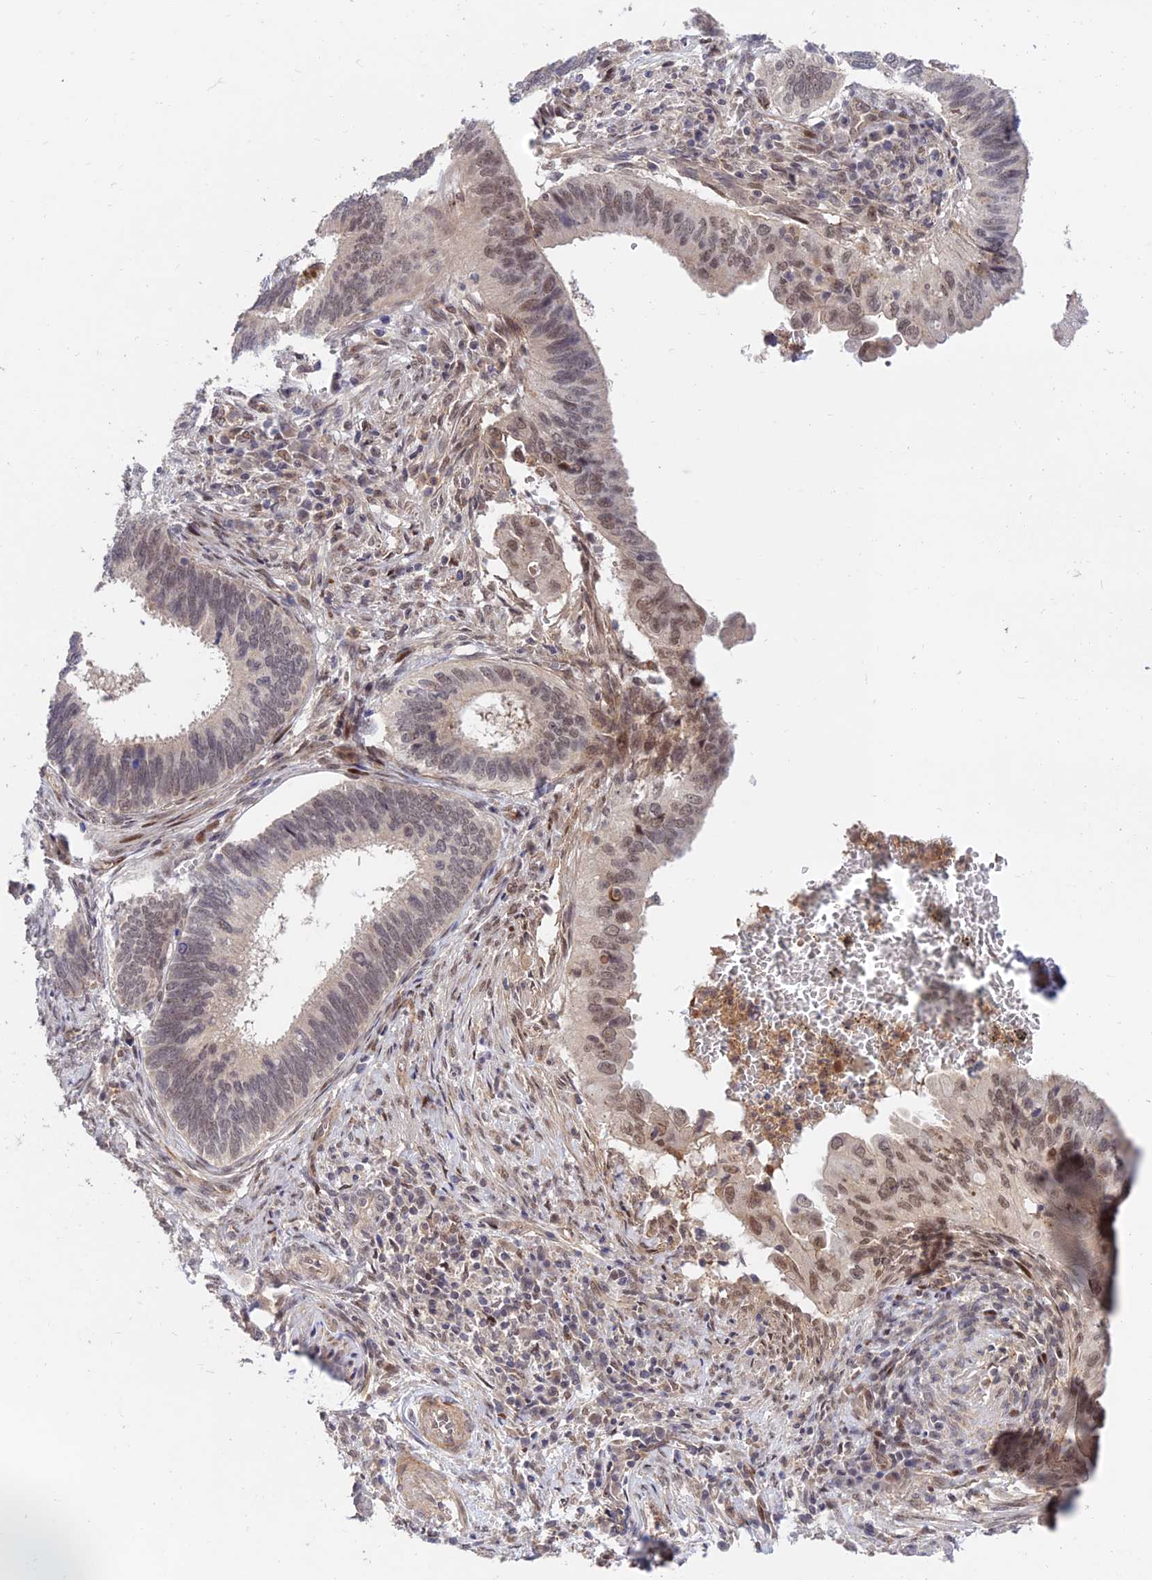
{"staining": {"intensity": "weak", "quantity": ">75%", "location": "nuclear"}, "tissue": "cervical cancer", "cell_type": "Tumor cells", "image_type": "cancer", "snomed": [{"axis": "morphology", "description": "Adenocarcinoma, NOS"}, {"axis": "topography", "description": "Cervix"}], "caption": "Immunohistochemistry (DAB (3,3'-diaminobenzidine)) staining of cervical cancer (adenocarcinoma) exhibits weak nuclear protein expression in about >75% of tumor cells.", "gene": "ZNF85", "patient": {"sex": "female", "age": 42}}